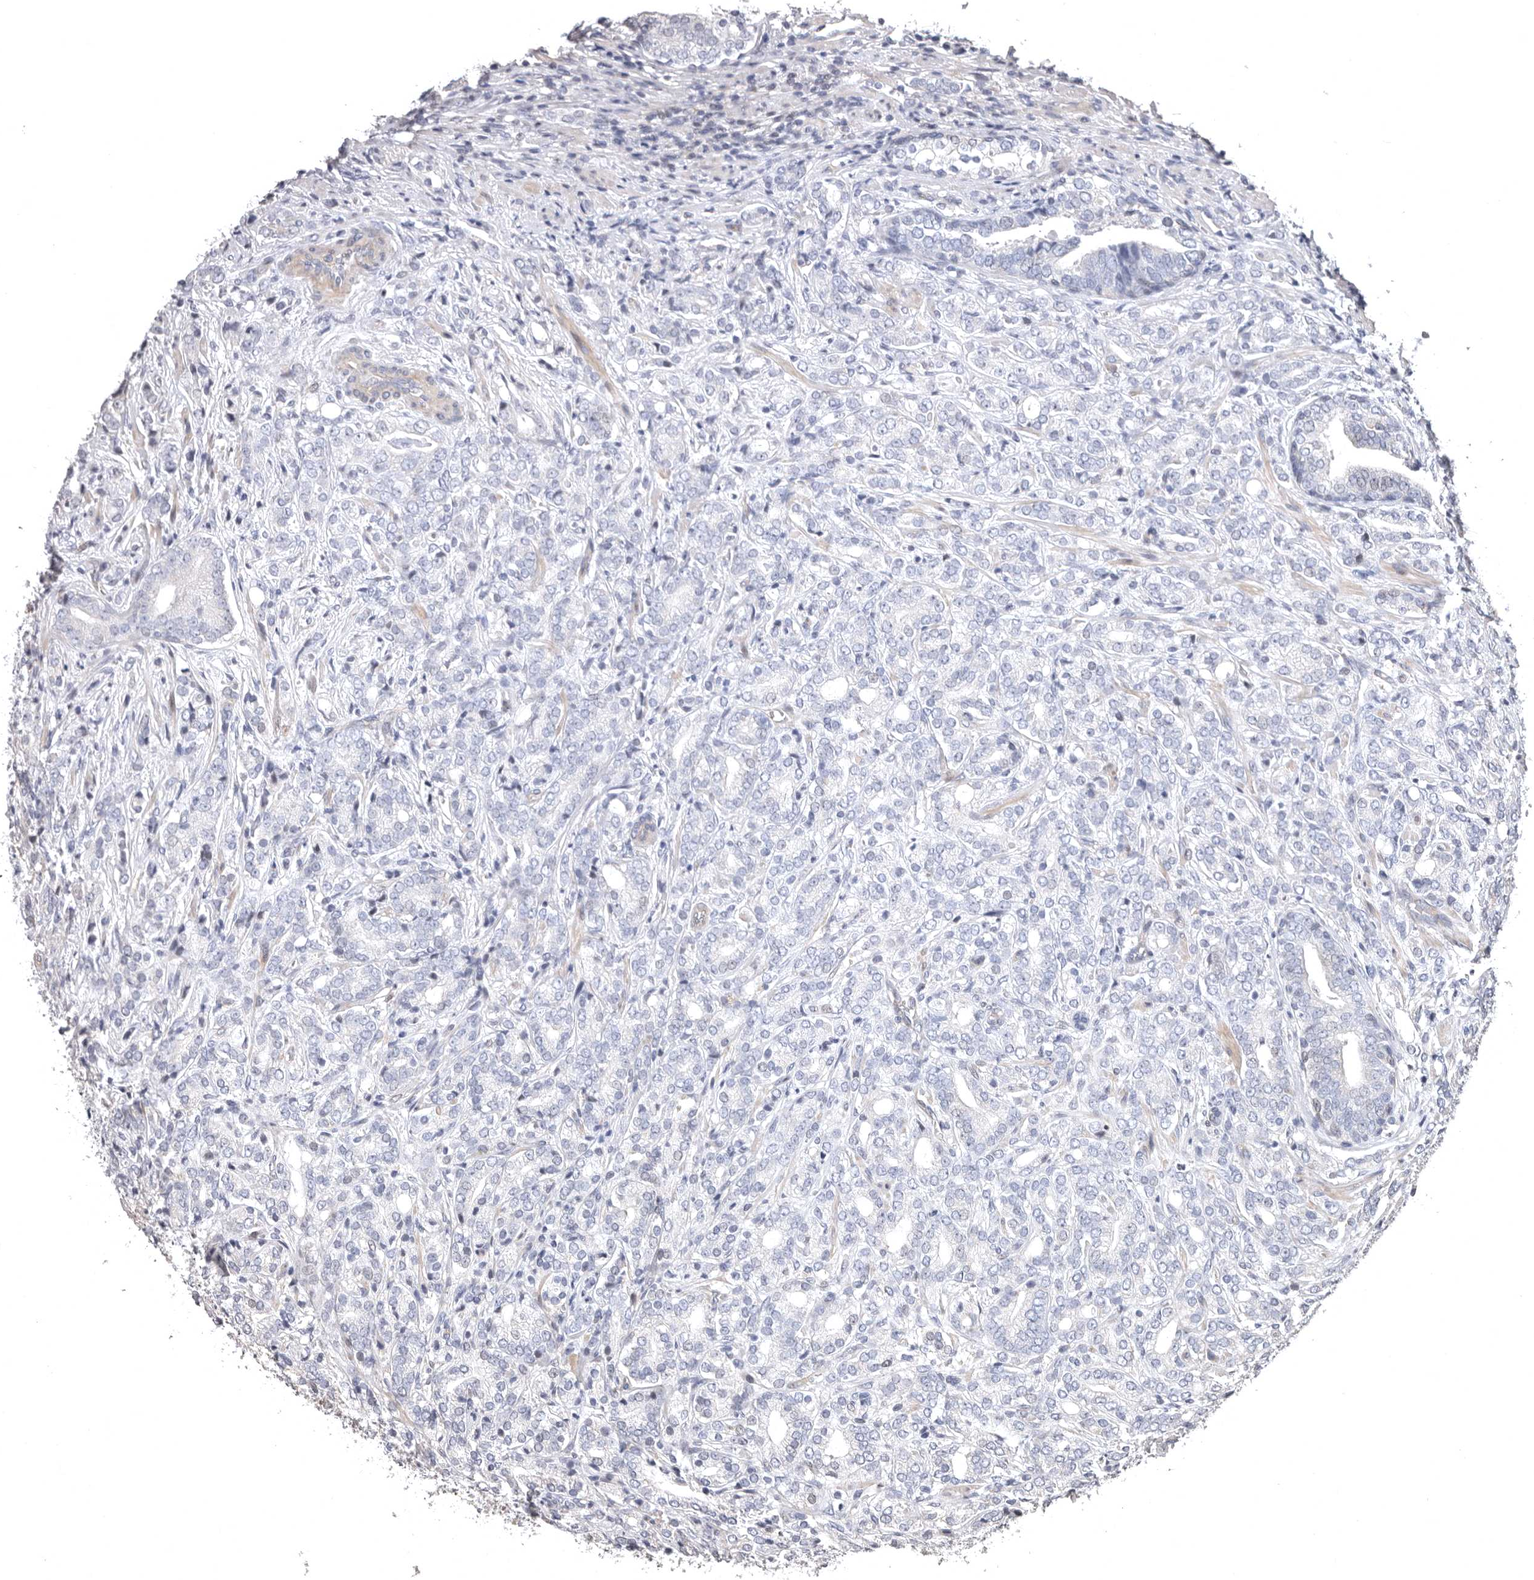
{"staining": {"intensity": "negative", "quantity": "none", "location": "none"}, "tissue": "prostate cancer", "cell_type": "Tumor cells", "image_type": "cancer", "snomed": [{"axis": "morphology", "description": "Adenocarcinoma, High grade"}, {"axis": "topography", "description": "Prostate"}], "caption": "Immunohistochemical staining of prostate high-grade adenocarcinoma shows no significant staining in tumor cells. (Stains: DAB immunohistochemistry (IHC) with hematoxylin counter stain, Microscopy: brightfield microscopy at high magnification).", "gene": "RNF217", "patient": {"sex": "male", "age": 57}}